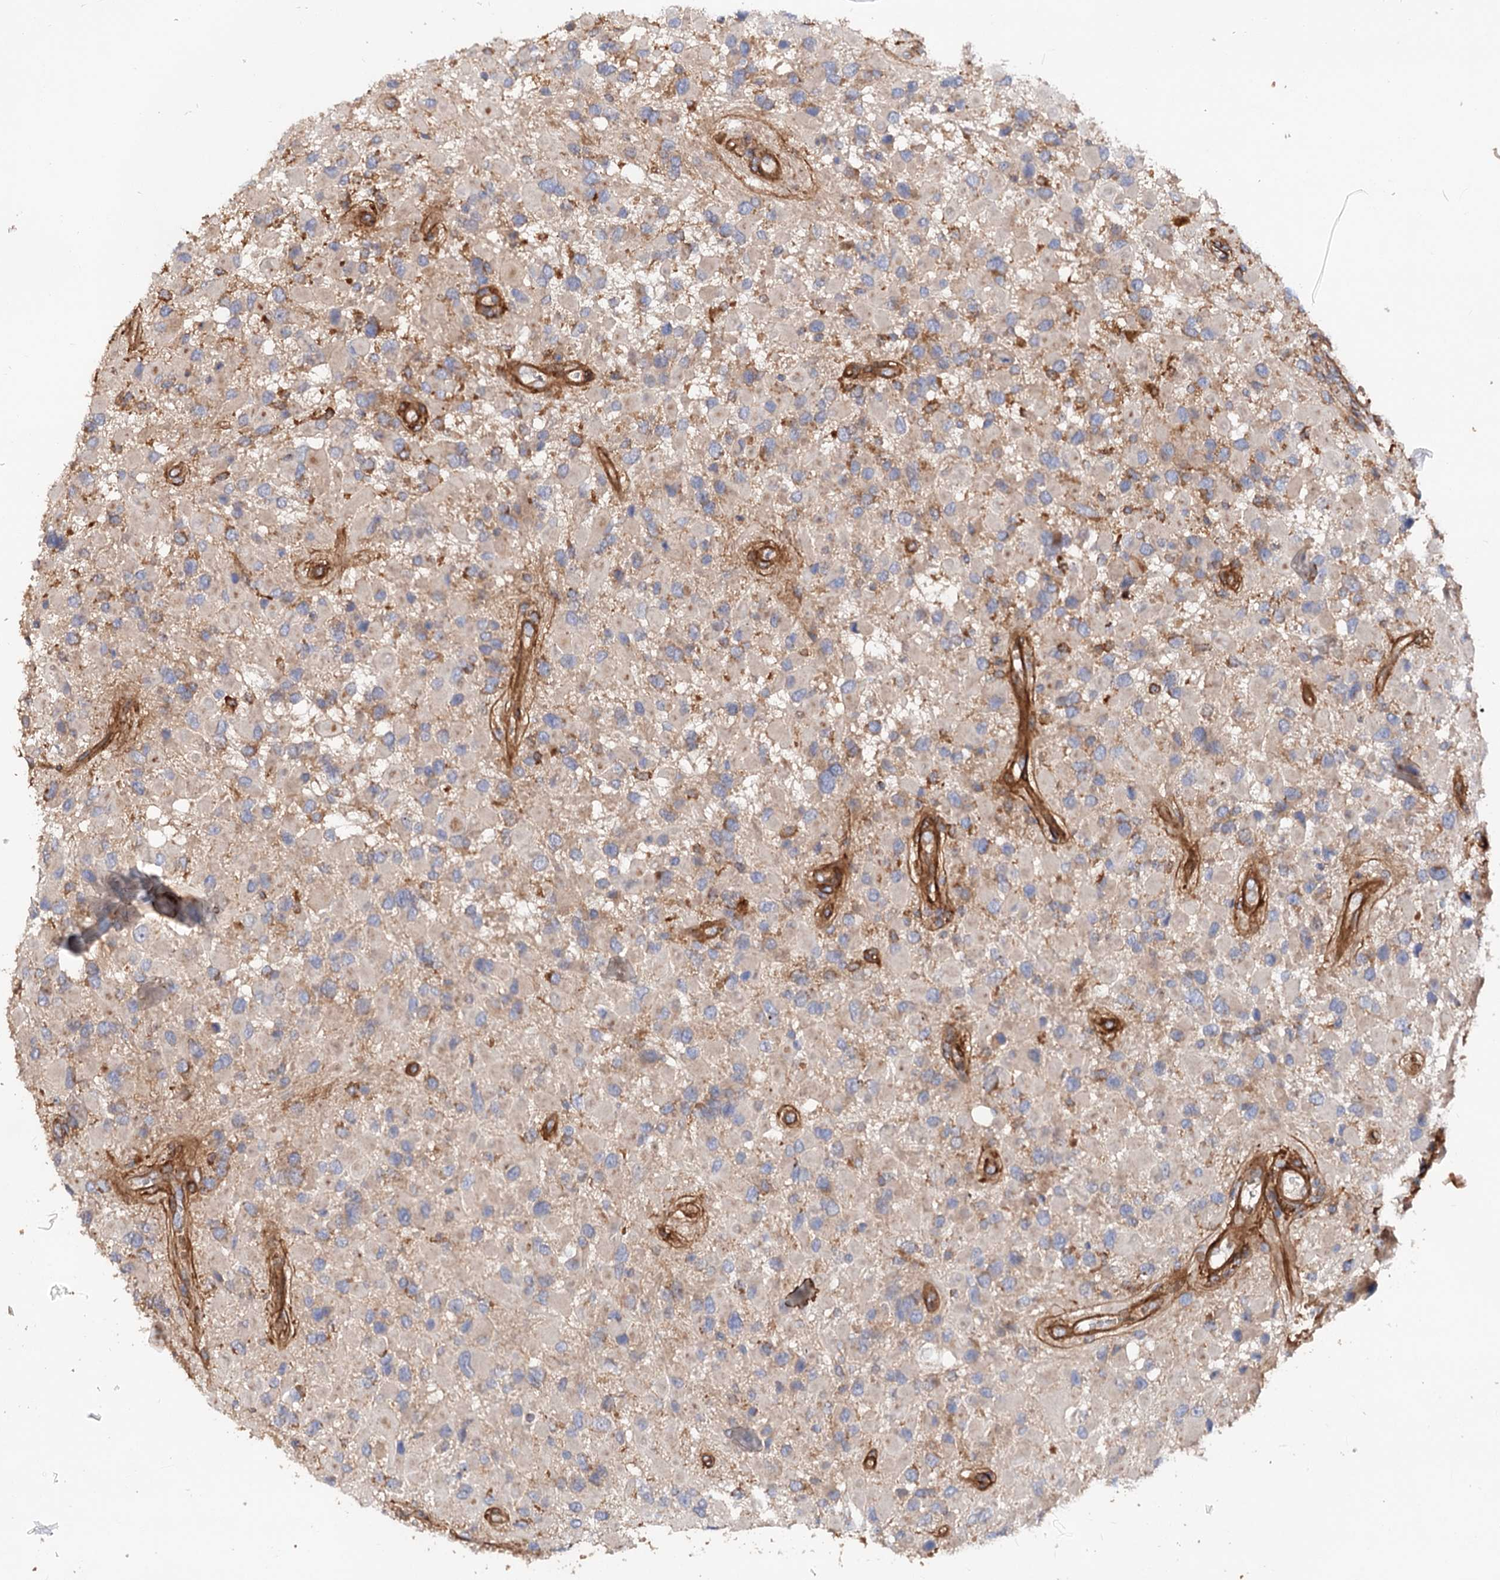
{"staining": {"intensity": "negative", "quantity": "none", "location": "none"}, "tissue": "glioma", "cell_type": "Tumor cells", "image_type": "cancer", "snomed": [{"axis": "morphology", "description": "Glioma, malignant, High grade"}, {"axis": "topography", "description": "Brain"}], "caption": "Photomicrograph shows no significant protein expression in tumor cells of malignant glioma (high-grade). (Stains: DAB (3,3'-diaminobenzidine) immunohistochemistry with hematoxylin counter stain, Microscopy: brightfield microscopy at high magnification).", "gene": "CSAD", "patient": {"sex": "male", "age": 53}}